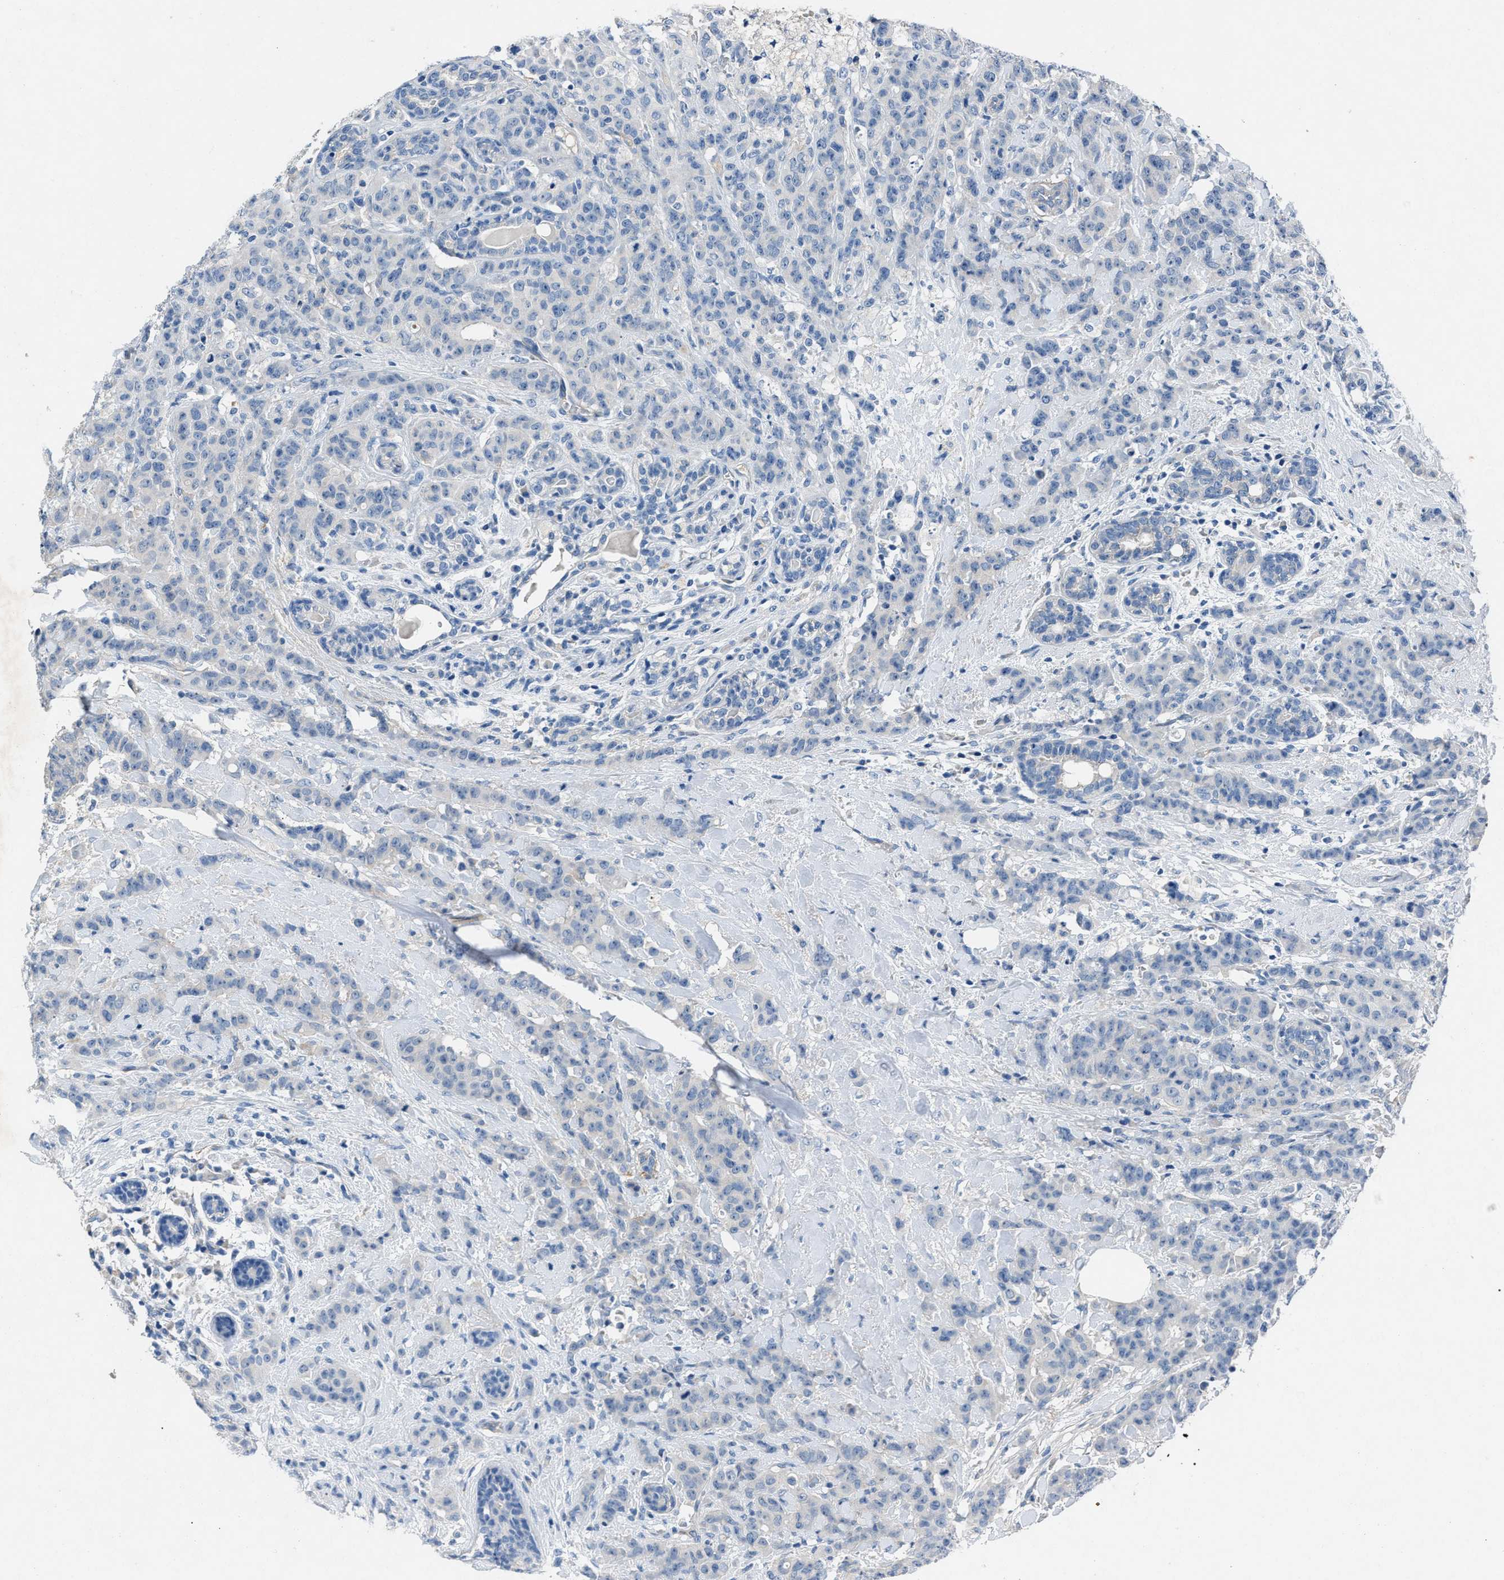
{"staining": {"intensity": "negative", "quantity": "none", "location": "none"}, "tissue": "breast cancer", "cell_type": "Tumor cells", "image_type": "cancer", "snomed": [{"axis": "morphology", "description": "Normal tissue, NOS"}, {"axis": "morphology", "description": "Duct carcinoma"}, {"axis": "topography", "description": "Breast"}], "caption": "Image shows no significant protein staining in tumor cells of breast intraductal carcinoma. Brightfield microscopy of immunohistochemistry stained with DAB (brown) and hematoxylin (blue), captured at high magnification.", "gene": "DNAAF5", "patient": {"sex": "female", "age": 40}}